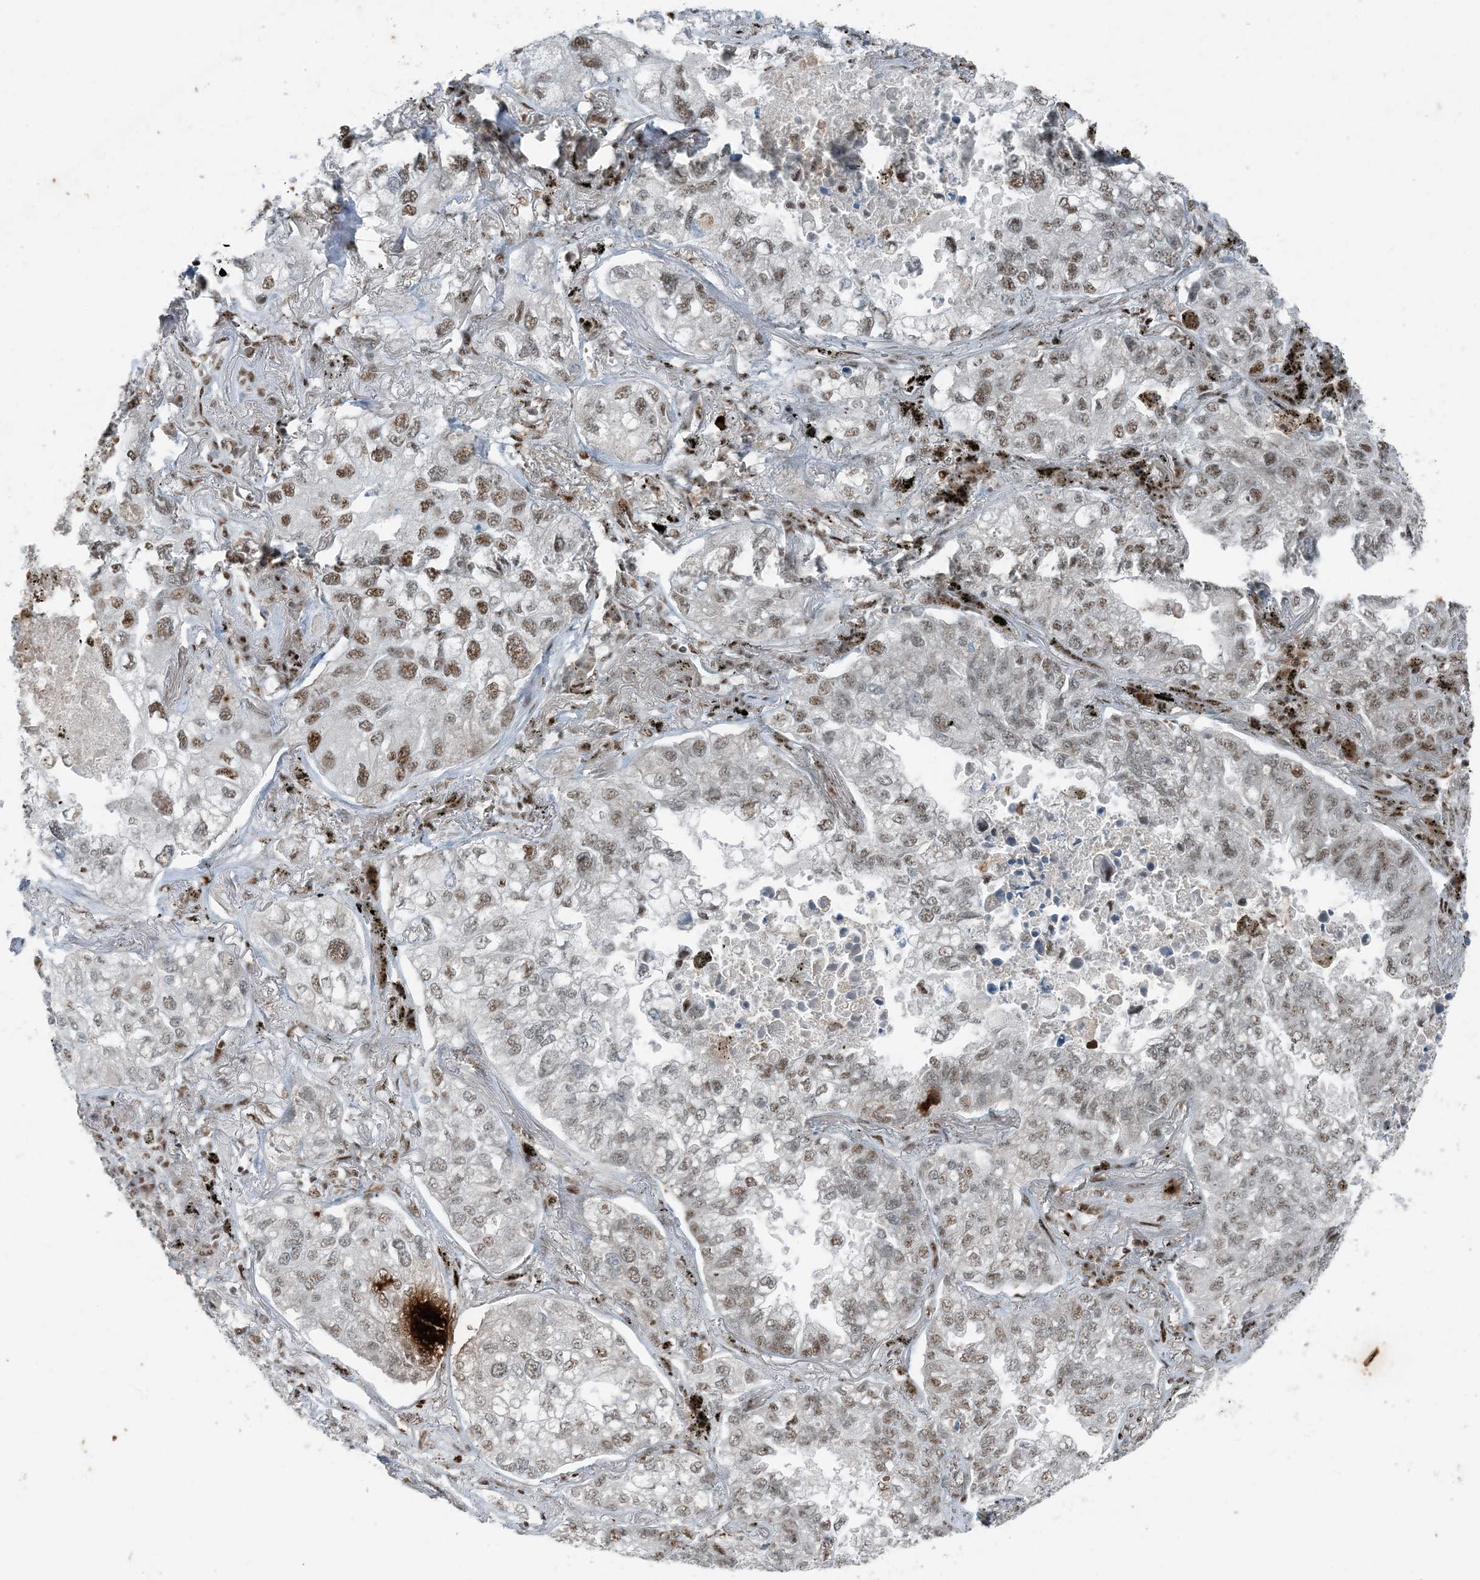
{"staining": {"intensity": "moderate", "quantity": "25%-75%", "location": "nuclear"}, "tissue": "lung cancer", "cell_type": "Tumor cells", "image_type": "cancer", "snomed": [{"axis": "morphology", "description": "Adenocarcinoma, NOS"}, {"axis": "topography", "description": "Lung"}], "caption": "A brown stain shows moderate nuclear positivity of a protein in human adenocarcinoma (lung) tumor cells. Nuclei are stained in blue.", "gene": "TADA2B", "patient": {"sex": "male", "age": 65}}